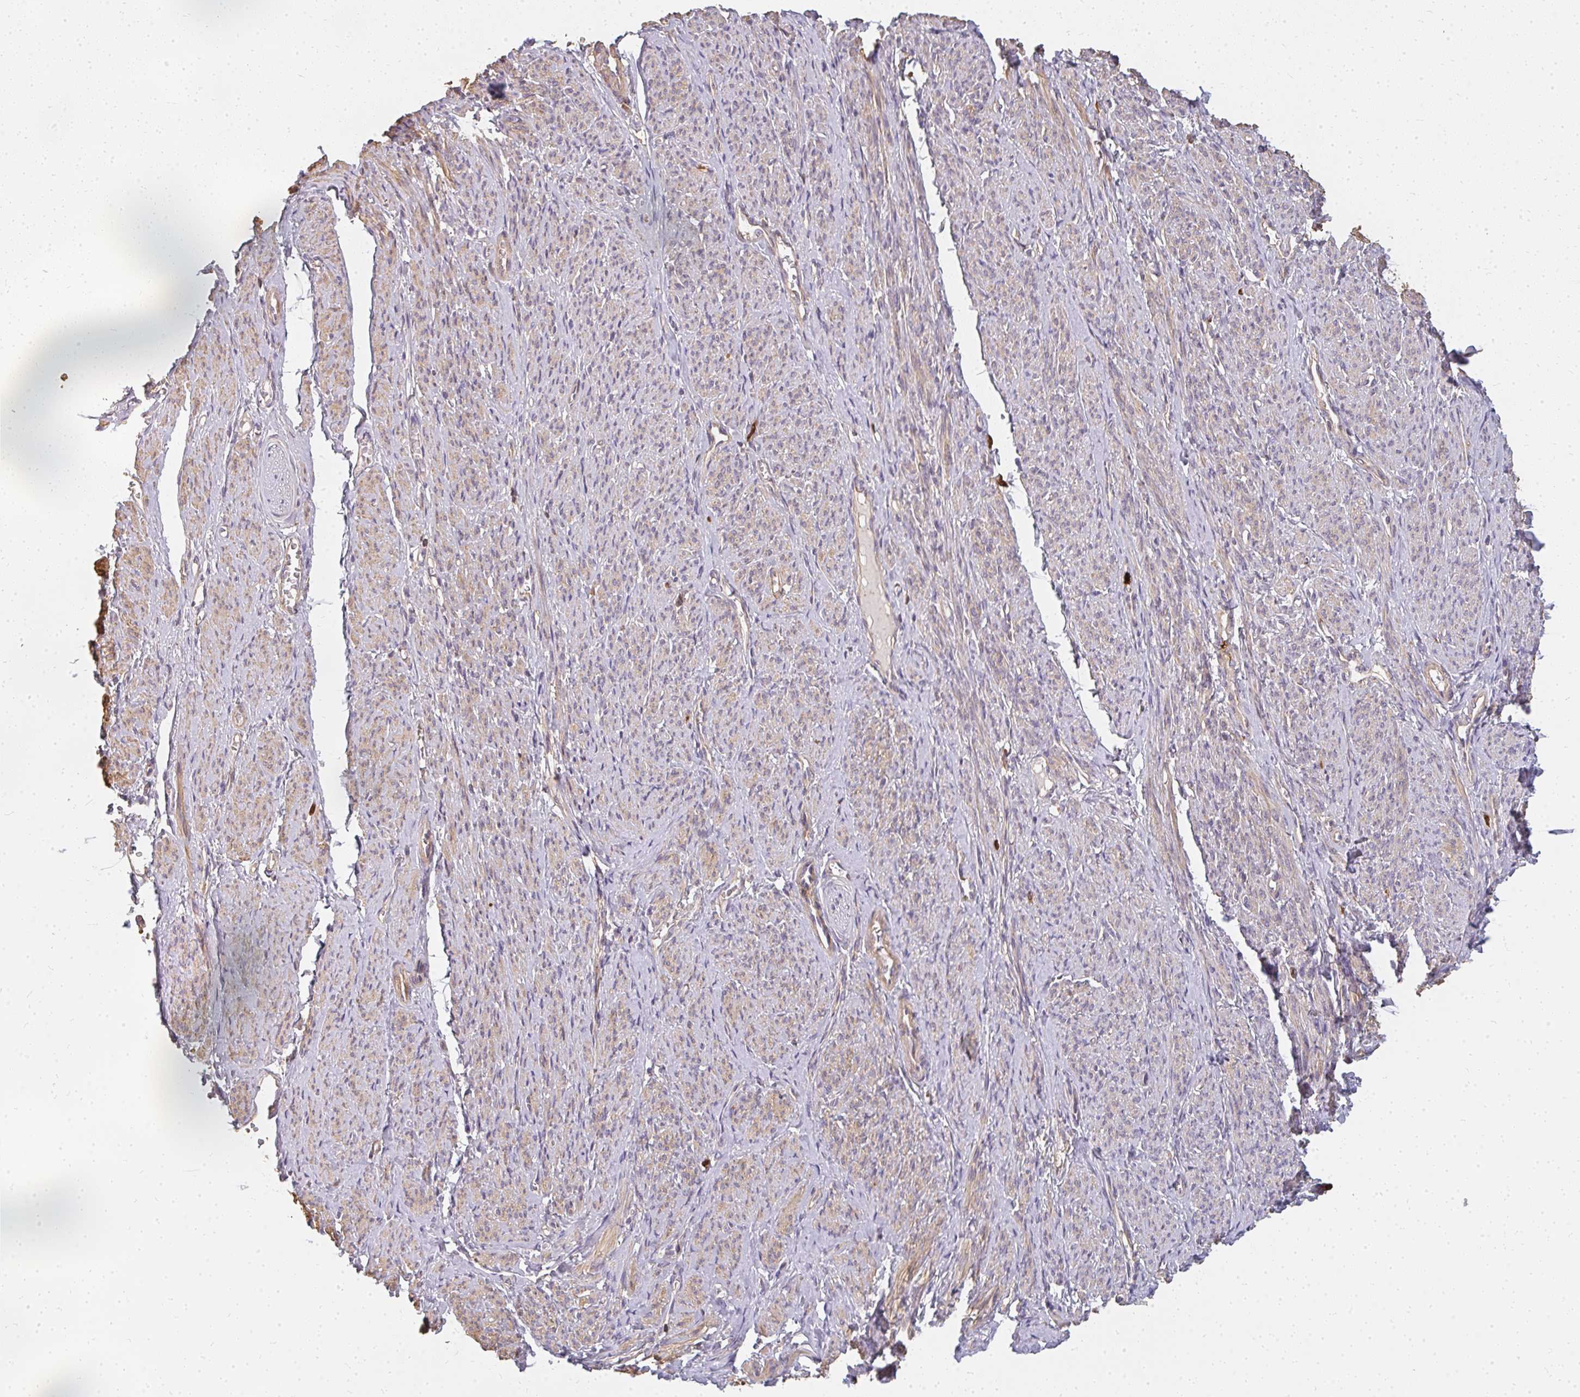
{"staining": {"intensity": "moderate", "quantity": "25%-75%", "location": "cytoplasmic/membranous"}, "tissue": "smooth muscle", "cell_type": "Smooth muscle cells", "image_type": "normal", "snomed": [{"axis": "morphology", "description": "Normal tissue, NOS"}, {"axis": "topography", "description": "Smooth muscle"}], "caption": "The photomicrograph shows immunohistochemical staining of benign smooth muscle. There is moderate cytoplasmic/membranous staining is seen in approximately 25%-75% of smooth muscle cells. Using DAB (brown) and hematoxylin (blue) stains, captured at high magnification using brightfield microscopy.", "gene": "CNTRL", "patient": {"sex": "female", "age": 65}}